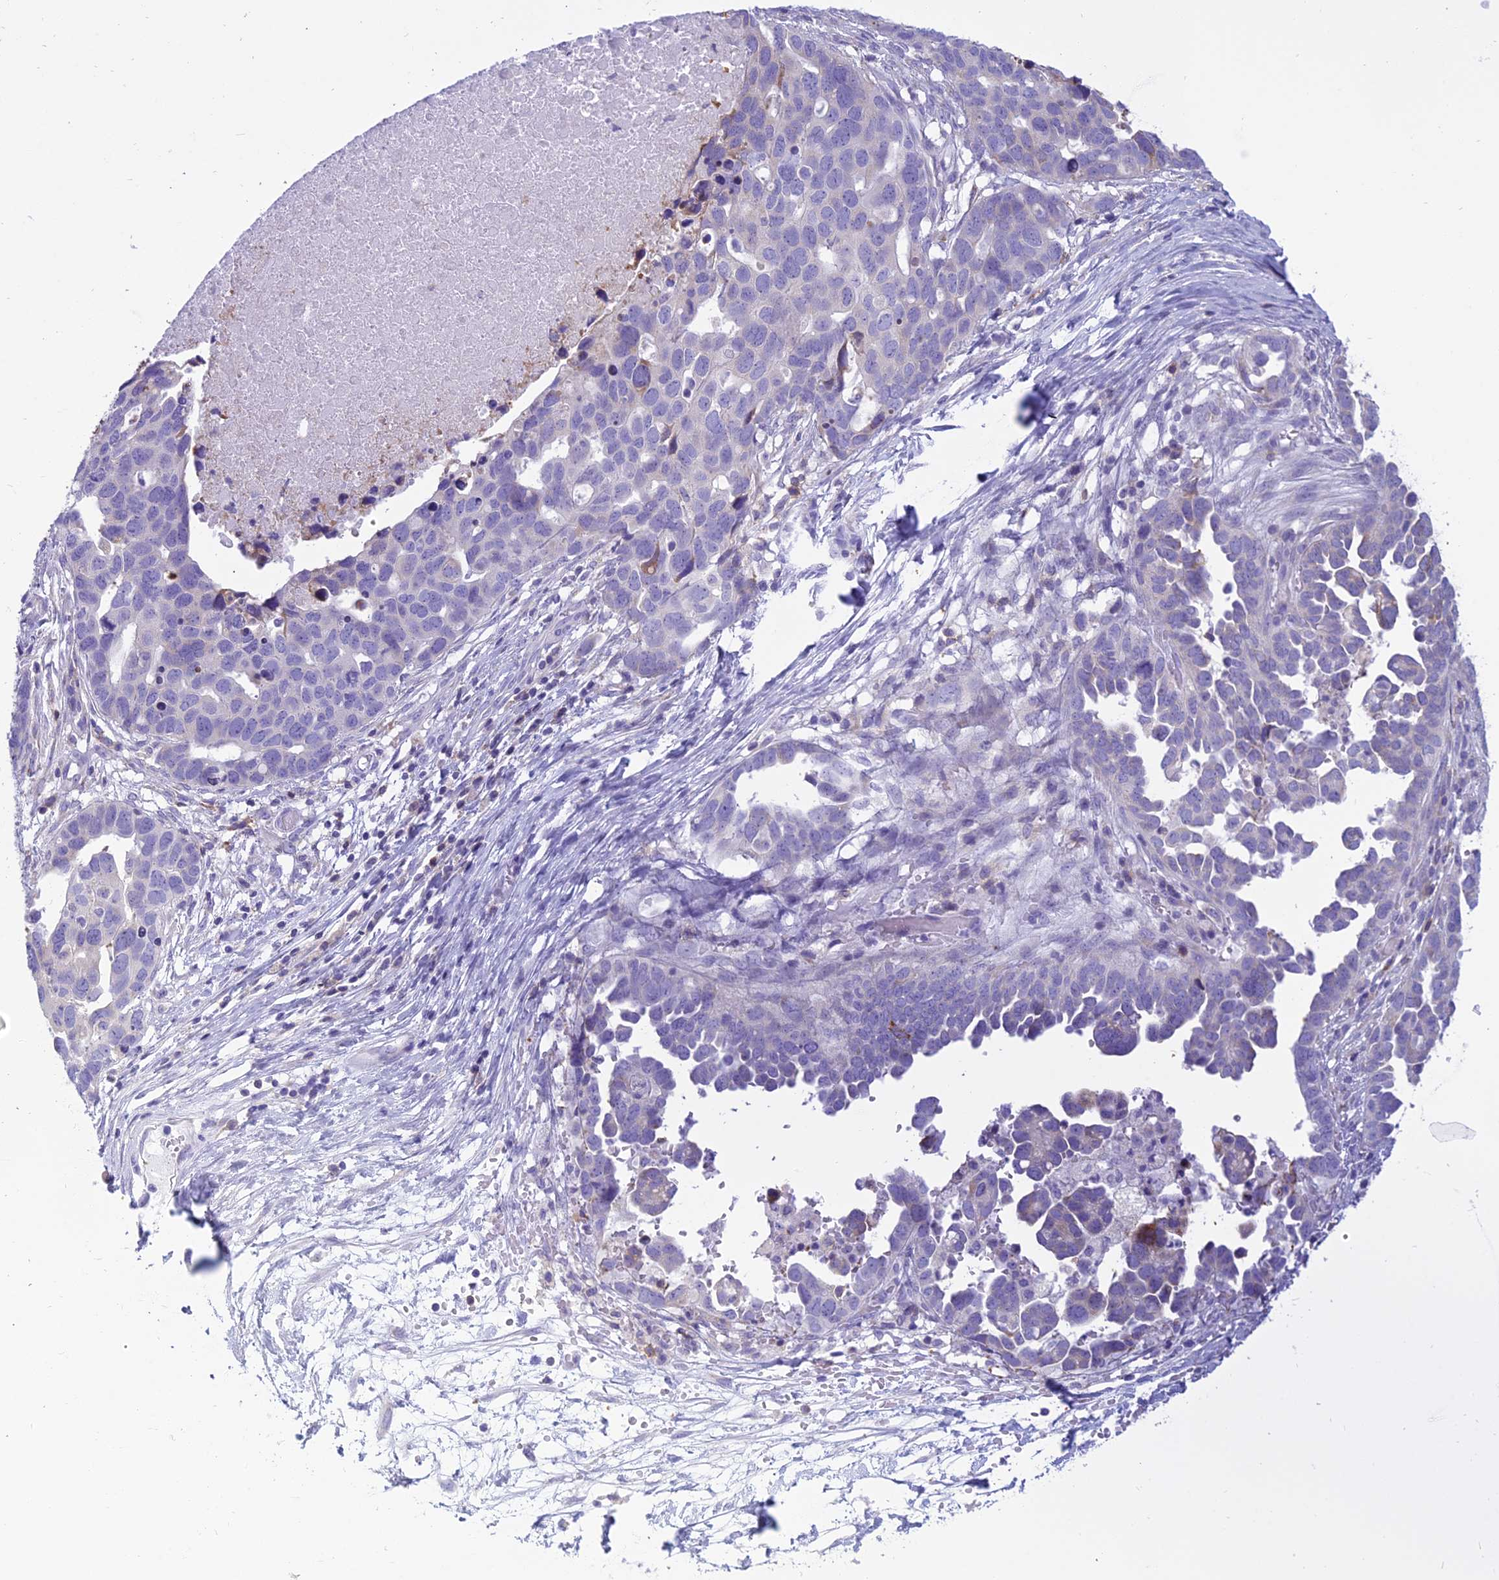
{"staining": {"intensity": "negative", "quantity": "none", "location": "none"}, "tissue": "ovarian cancer", "cell_type": "Tumor cells", "image_type": "cancer", "snomed": [{"axis": "morphology", "description": "Cystadenocarcinoma, serous, NOS"}, {"axis": "topography", "description": "Ovary"}], "caption": "Photomicrograph shows no significant protein staining in tumor cells of serous cystadenocarcinoma (ovarian).", "gene": "CD5", "patient": {"sex": "female", "age": 54}}